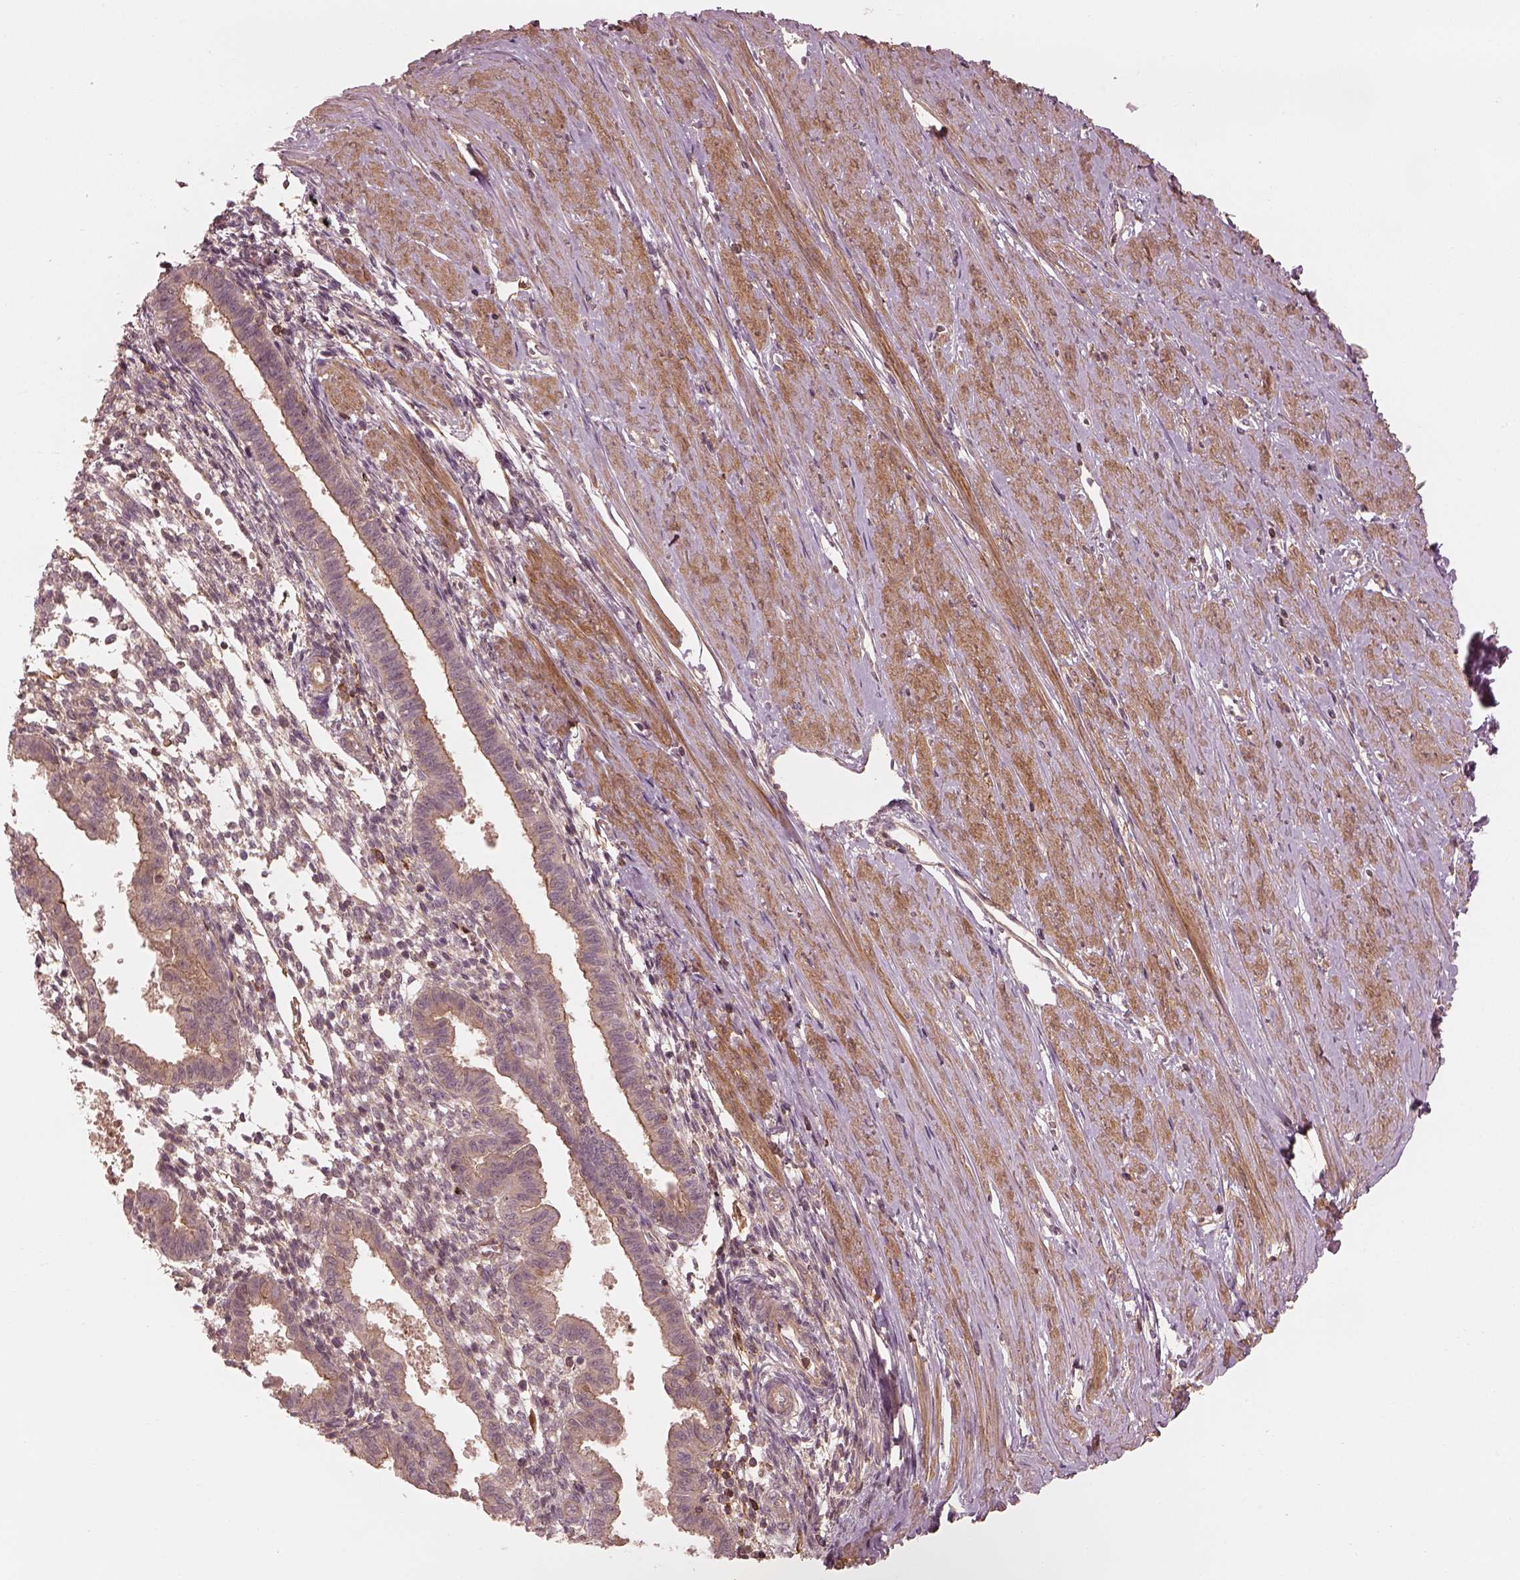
{"staining": {"intensity": "negative", "quantity": "none", "location": "none"}, "tissue": "endometrium", "cell_type": "Cells in endometrial stroma", "image_type": "normal", "snomed": [{"axis": "morphology", "description": "Normal tissue, NOS"}, {"axis": "topography", "description": "Endometrium"}], "caption": "IHC image of unremarkable endometrium: human endometrium stained with DAB (3,3'-diaminobenzidine) exhibits no significant protein expression in cells in endometrial stroma. (IHC, brightfield microscopy, high magnification).", "gene": "FAM107B", "patient": {"sex": "female", "age": 37}}